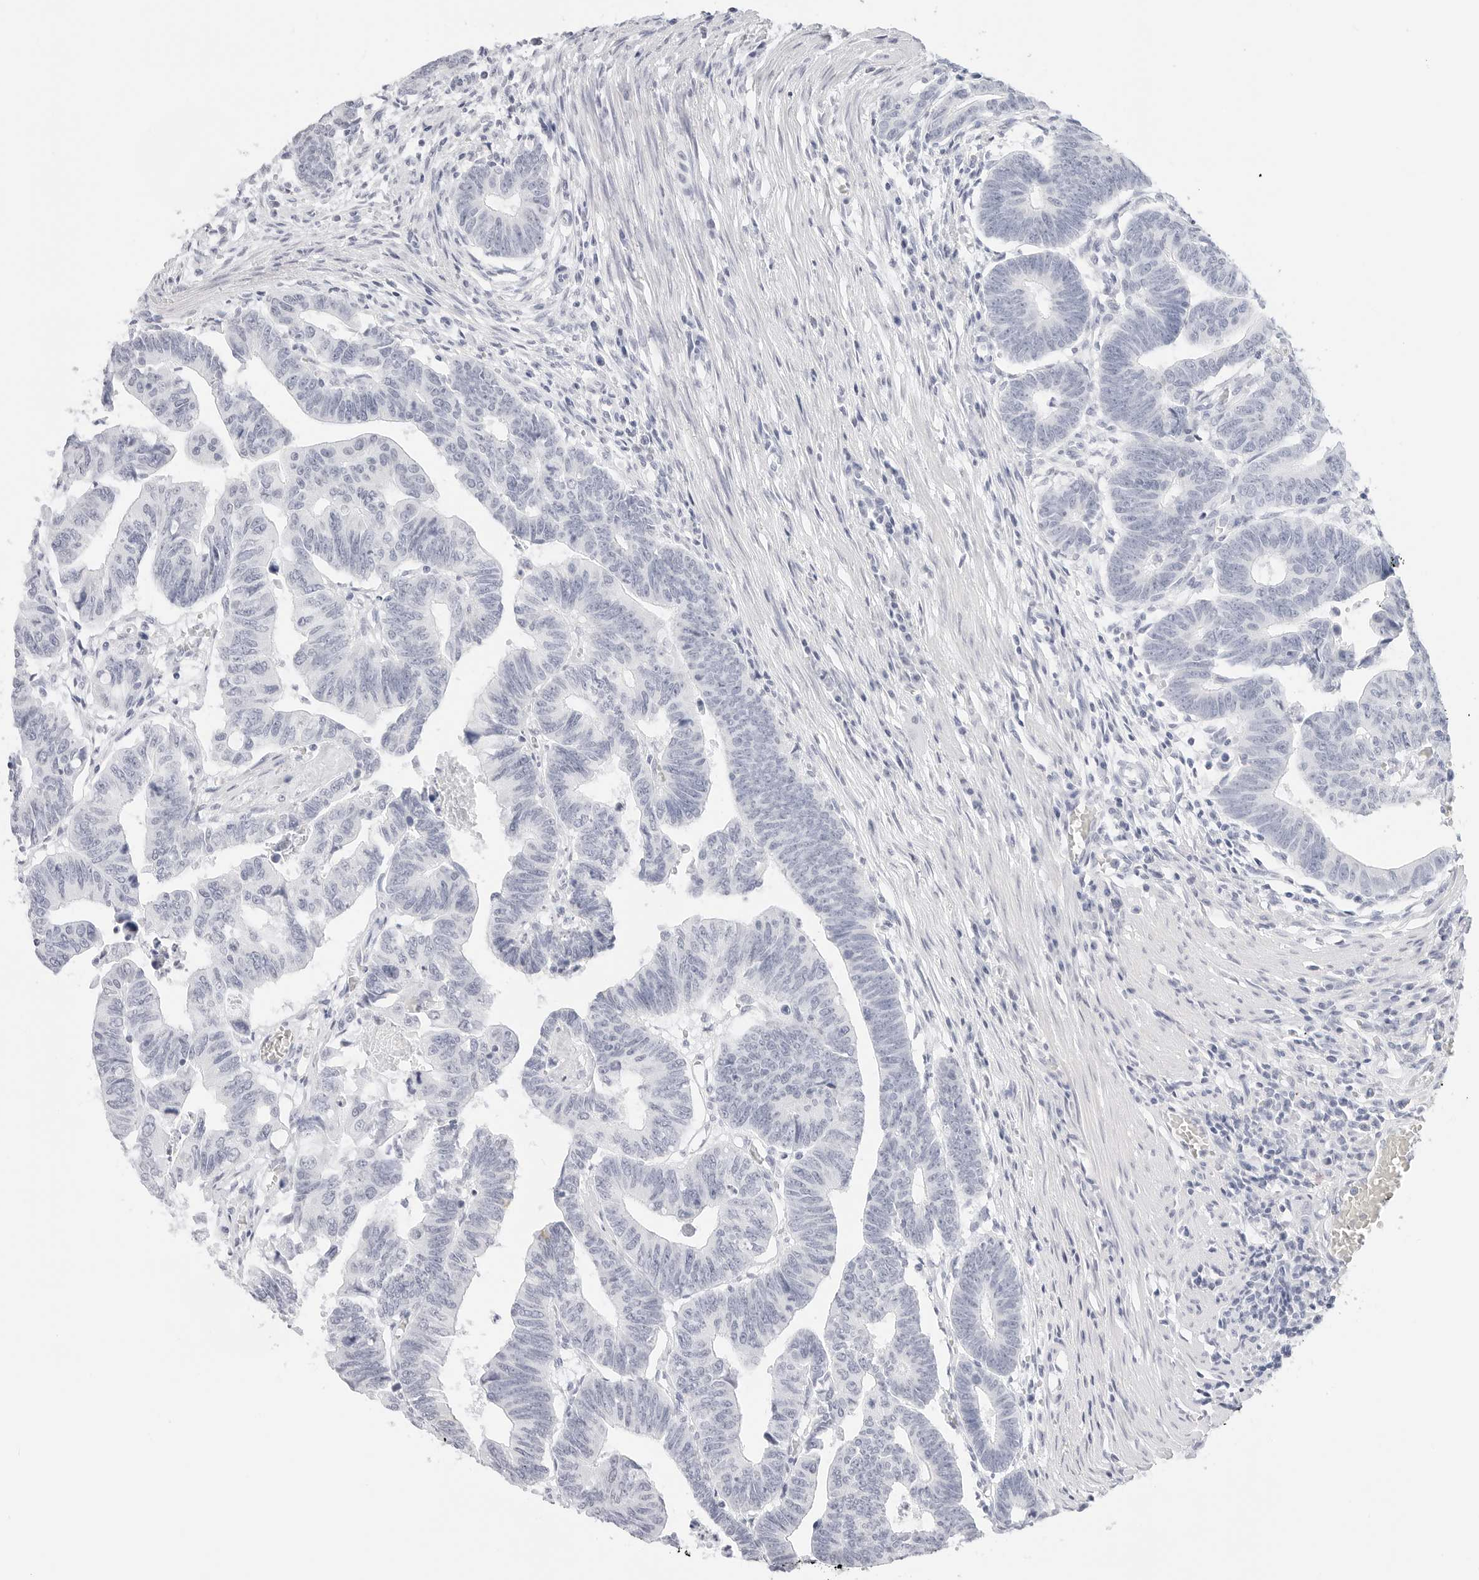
{"staining": {"intensity": "negative", "quantity": "none", "location": "none"}, "tissue": "colorectal cancer", "cell_type": "Tumor cells", "image_type": "cancer", "snomed": [{"axis": "morphology", "description": "Adenocarcinoma, NOS"}, {"axis": "topography", "description": "Rectum"}], "caption": "Protein analysis of adenocarcinoma (colorectal) shows no significant staining in tumor cells.", "gene": "TFF2", "patient": {"sex": "female", "age": 65}}